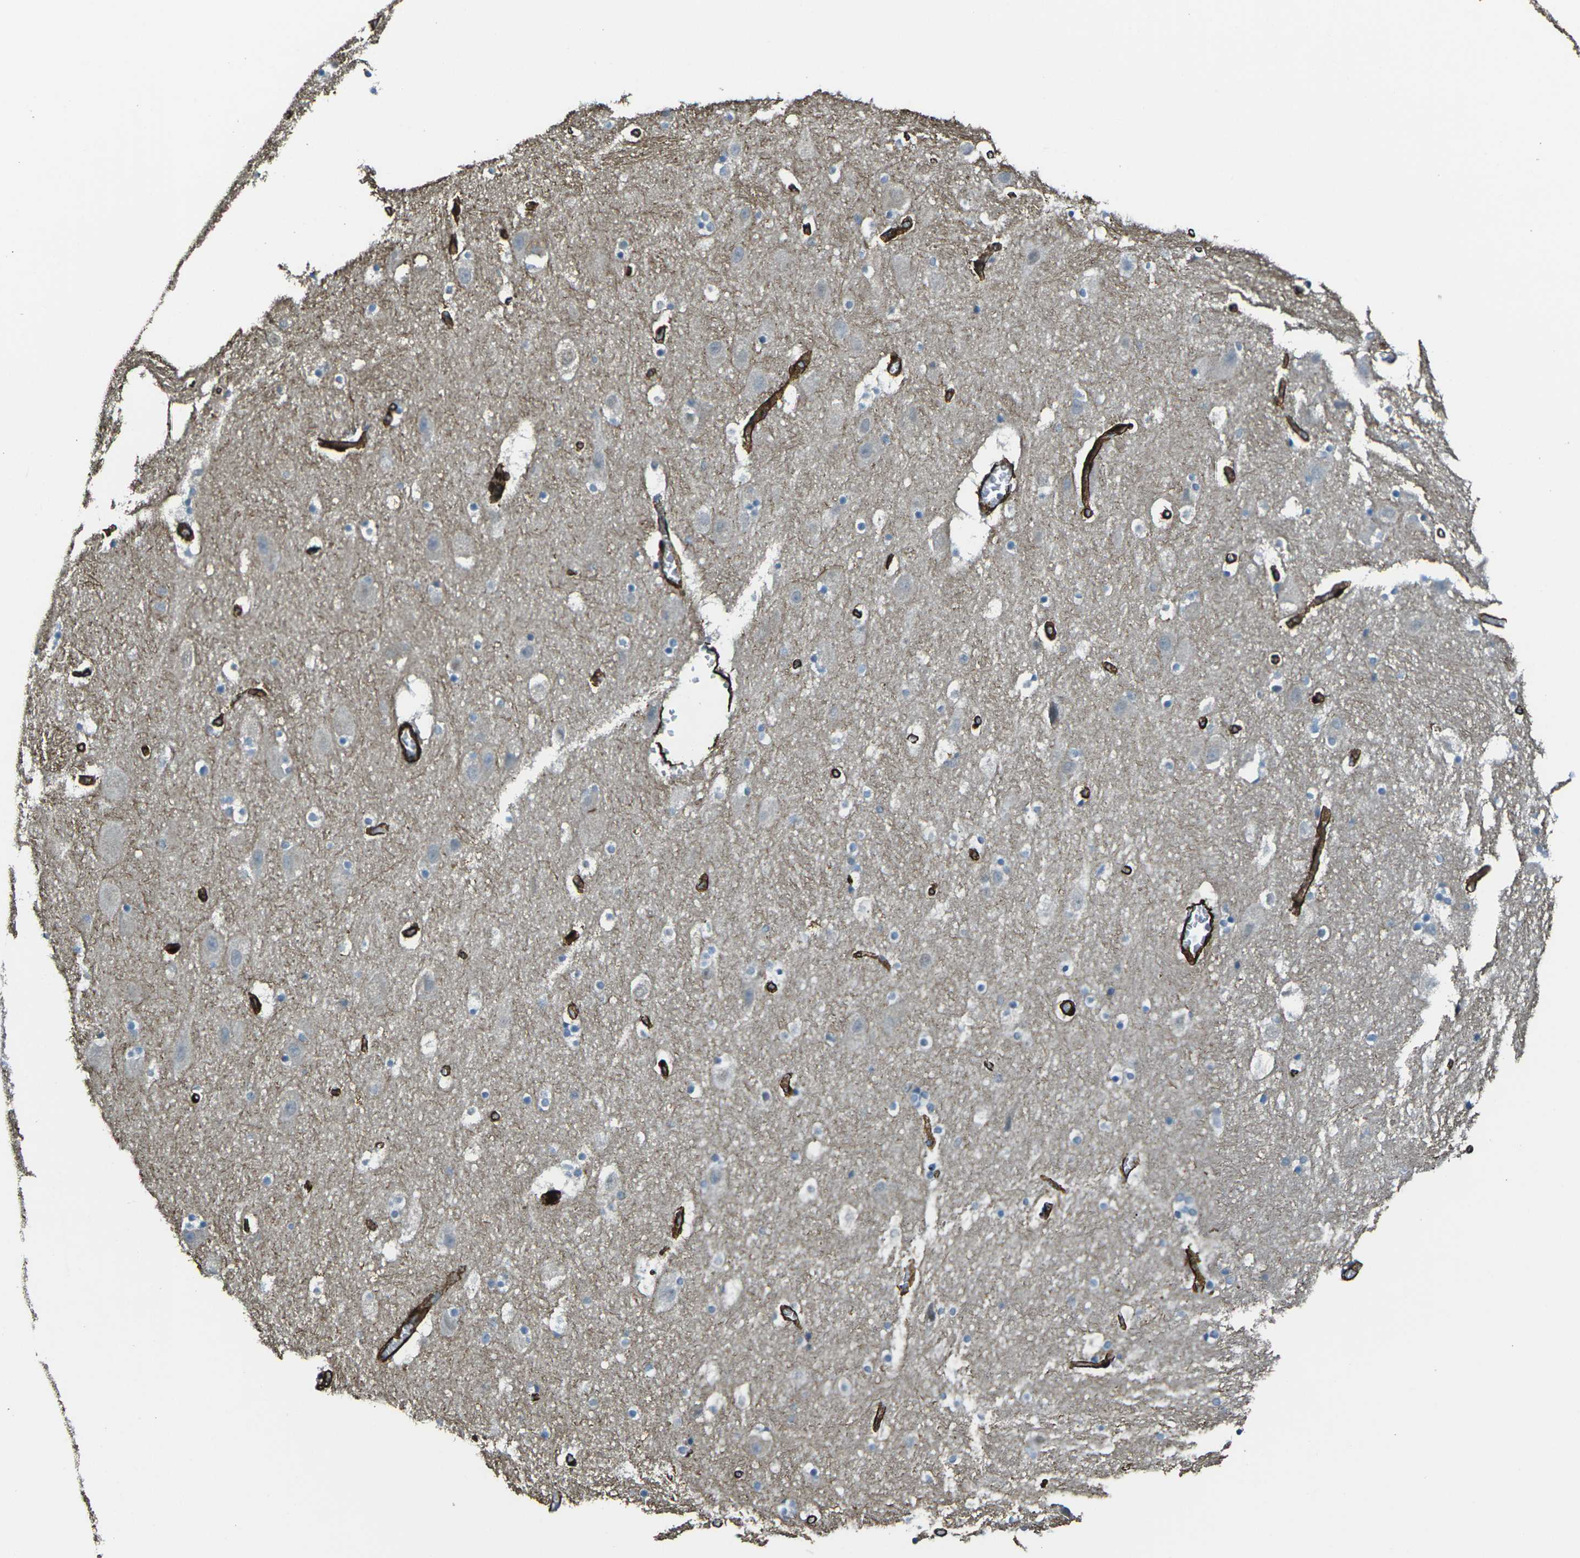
{"staining": {"intensity": "negative", "quantity": "none", "location": "none"}, "tissue": "hippocampus", "cell_type": "Glial cells", "image_type": "normal", "snomed": [{"axis": "morphology", "description": "Normal tissue, NOS"}, {"axis": "topography", "description": "Hippocampus"}], "caption": "Glial cells are negative for protein expression in benign human hippocampus.", "gene": "GRAMD1C", "patient": {"sex": "male", "age": 45}}